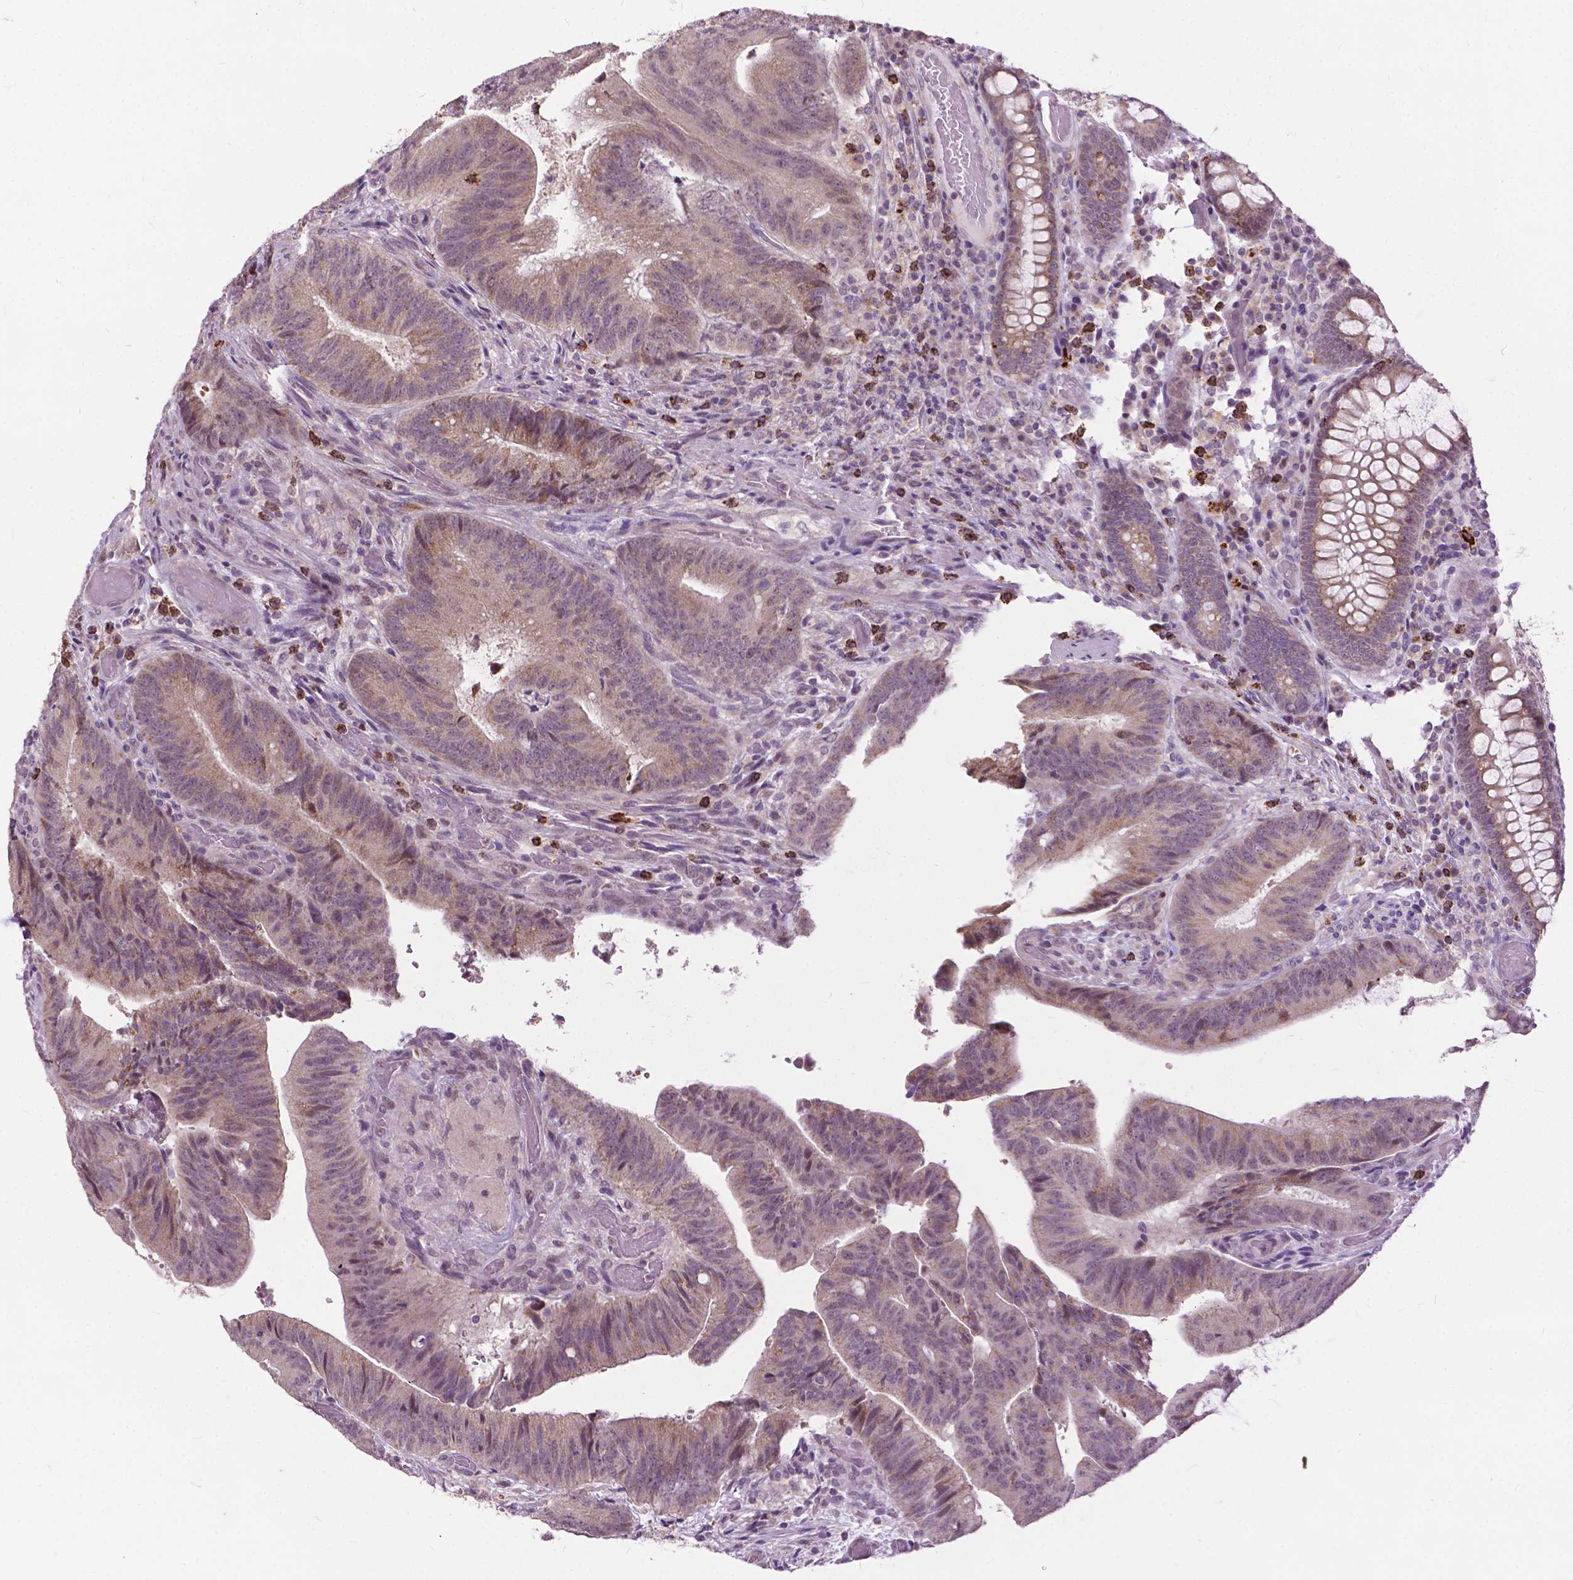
{"staining": {"intensity": "weak", "quantity": "<25%", "location": "cytoplasmic/membranous"}, "tissue": "colorectal cancer", "cell_type": "Tumor cells", "image_type": "cancer", "snomed": [{"axis": "morphology", "description": "Adenocarcinoma, NOS"}, {"axis": "topography", "description": "Colon"}], "caption": "The immunohistochemistry (IHC) photomicrograph has no significant expression in tumor cells of adenocarcinoma (colorectal) tissue.", "gene": "TTC9B", "patient": {"sex": "female", "age": 43}}